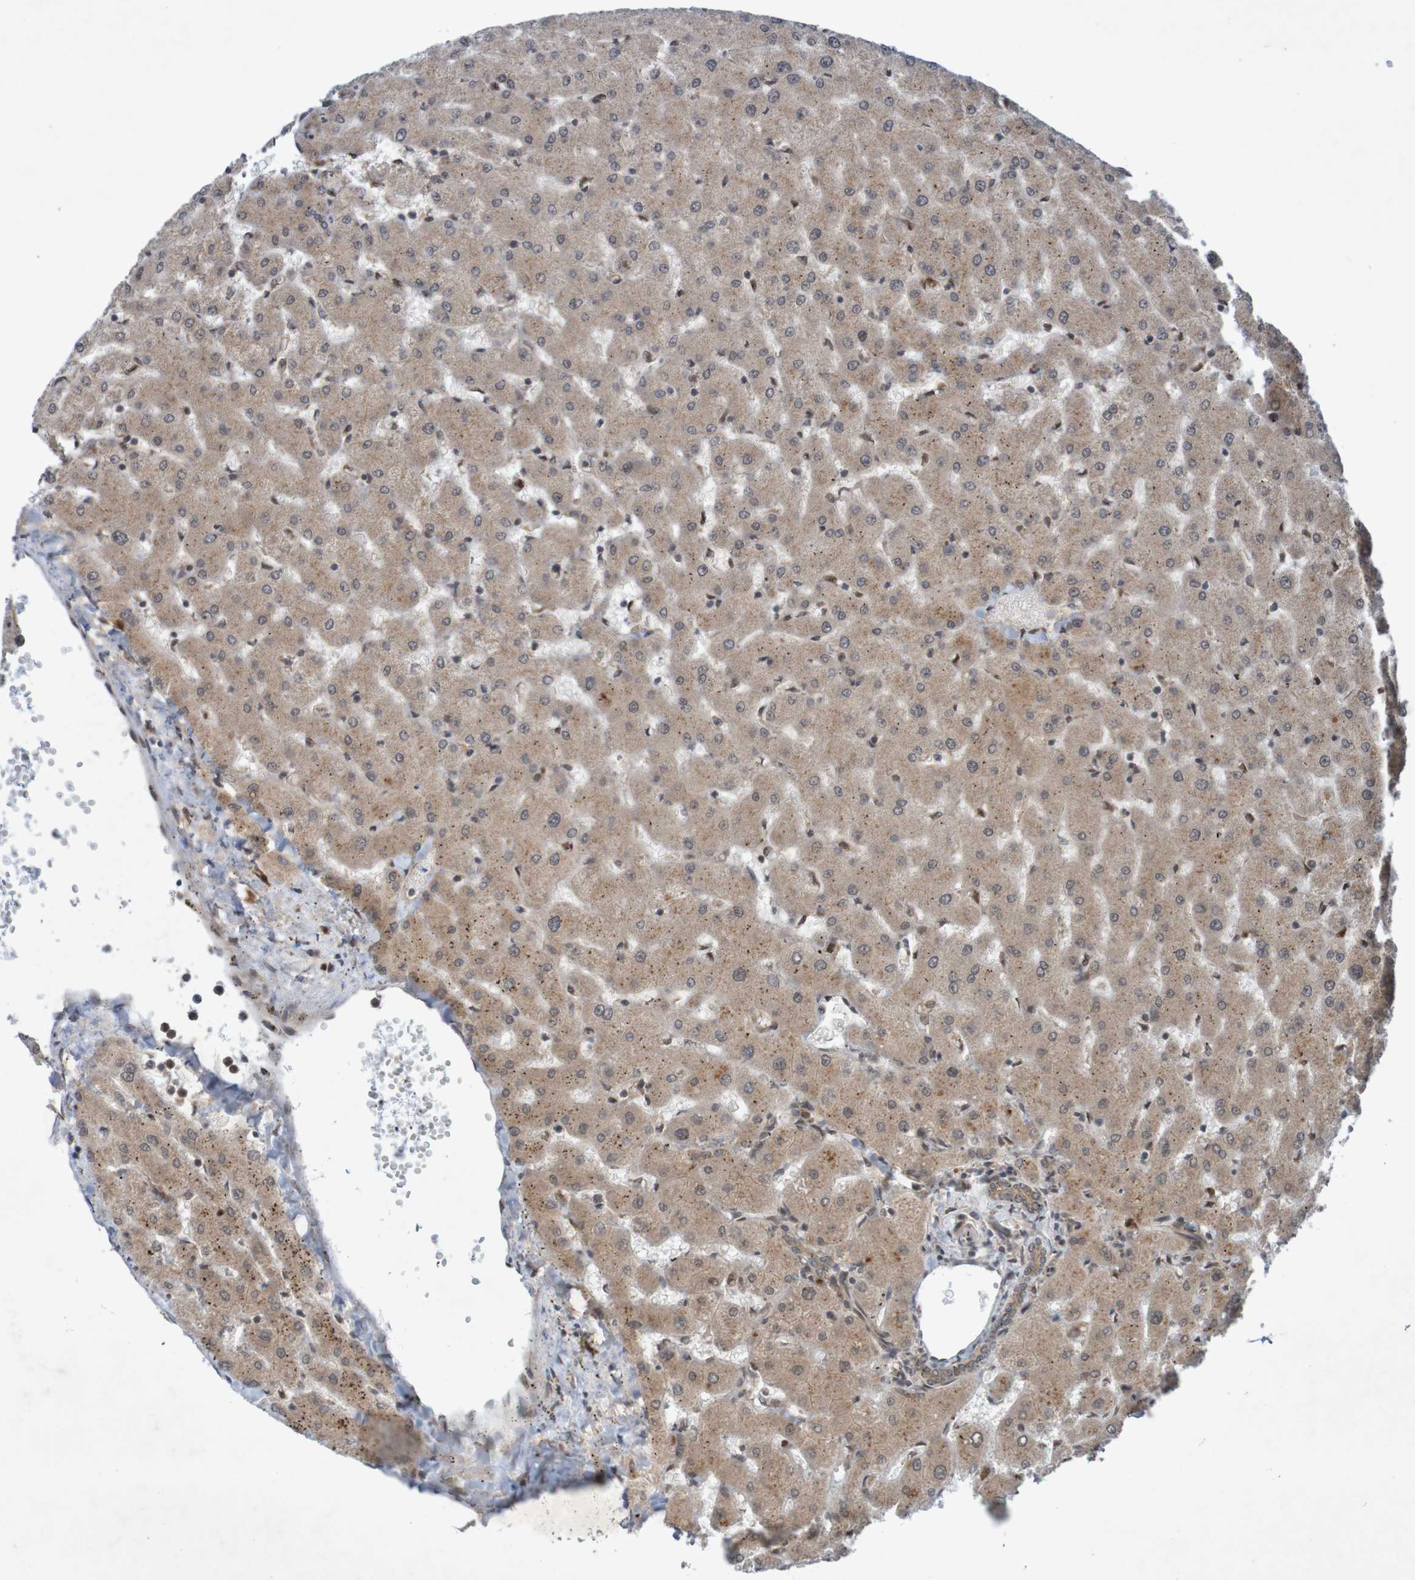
{"staining": {"intensity": "moderate", "quantity": ">75%", "location": "cytoplasmic/membranous"}, "tissue": "liver", "cell_type": "Cholangiocytes", "image_type": "normal", "snomed": [{"axis": "morphology", "description": "Normal tissue, NOS"}, {"axis": "topography", "description": "Liver"}], "caption": "Brown immunohistochemical staining in benign liver exhibits moderate cytoplasmic/membranous positivity in approximately >75% of cholangiocytes.", "gene": "ARHGEF11", "patient": {"sex": "female", "age": 63}}